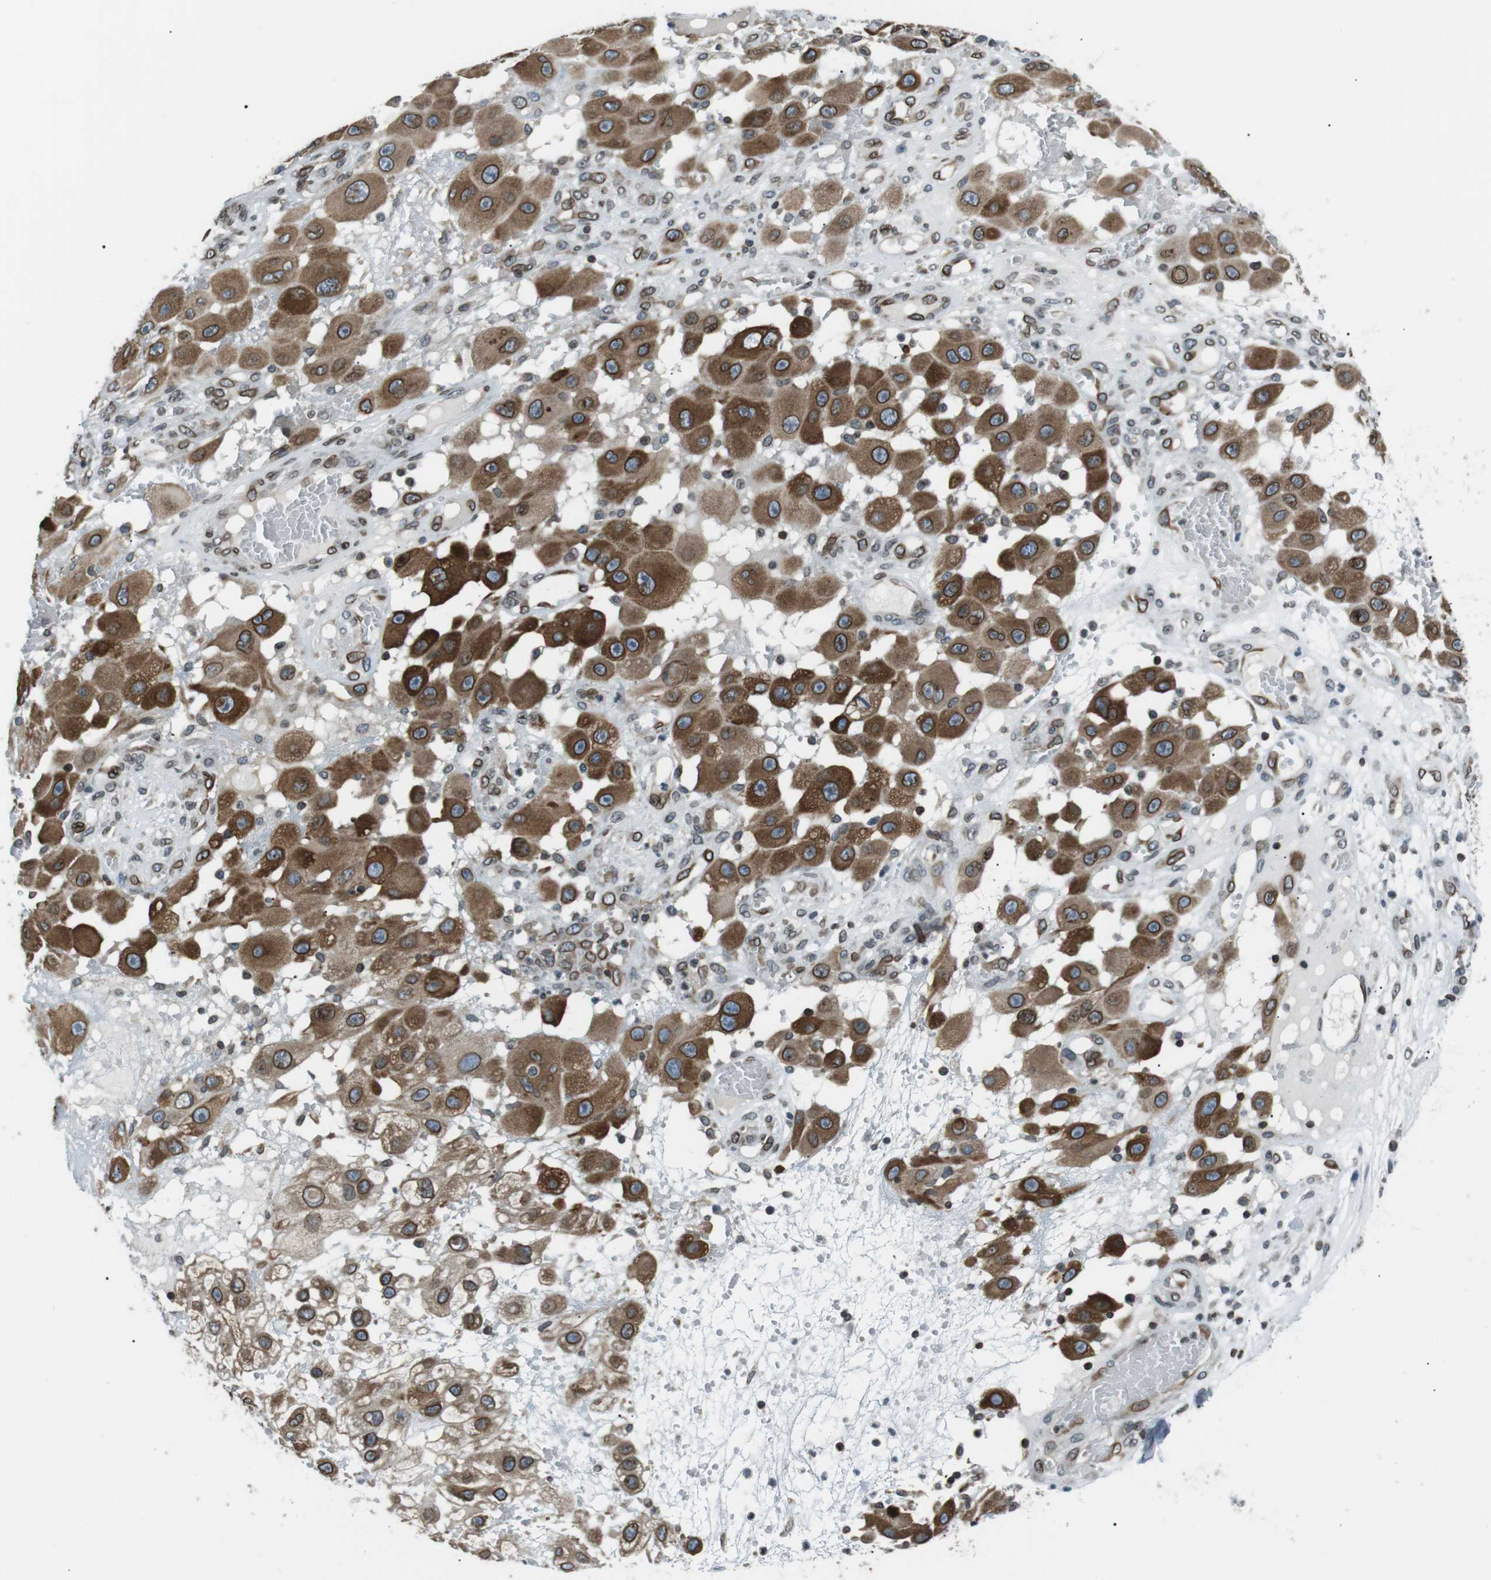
{"staining": {"intensity": "moderate", "quantity": ">75%", "location": "cytoplasmic/membranous,nuclear"}, "tissue": "melanoma", "cell_type": "Tumor cells", "image_type": "cancer", "snomed": [{"axis": "morphology", "description": "Malignant melanoma, NOS"}, {"axis": "topography", "description": "Skin"}], "caption": "An image of human malignant melanoma stained for a protein demonstrates moderate cytoplasmic/membranous and nuclear brown staining in tumor cells.", "gene": "TMX4", "patient": {"sex": "female", "age": 81}}